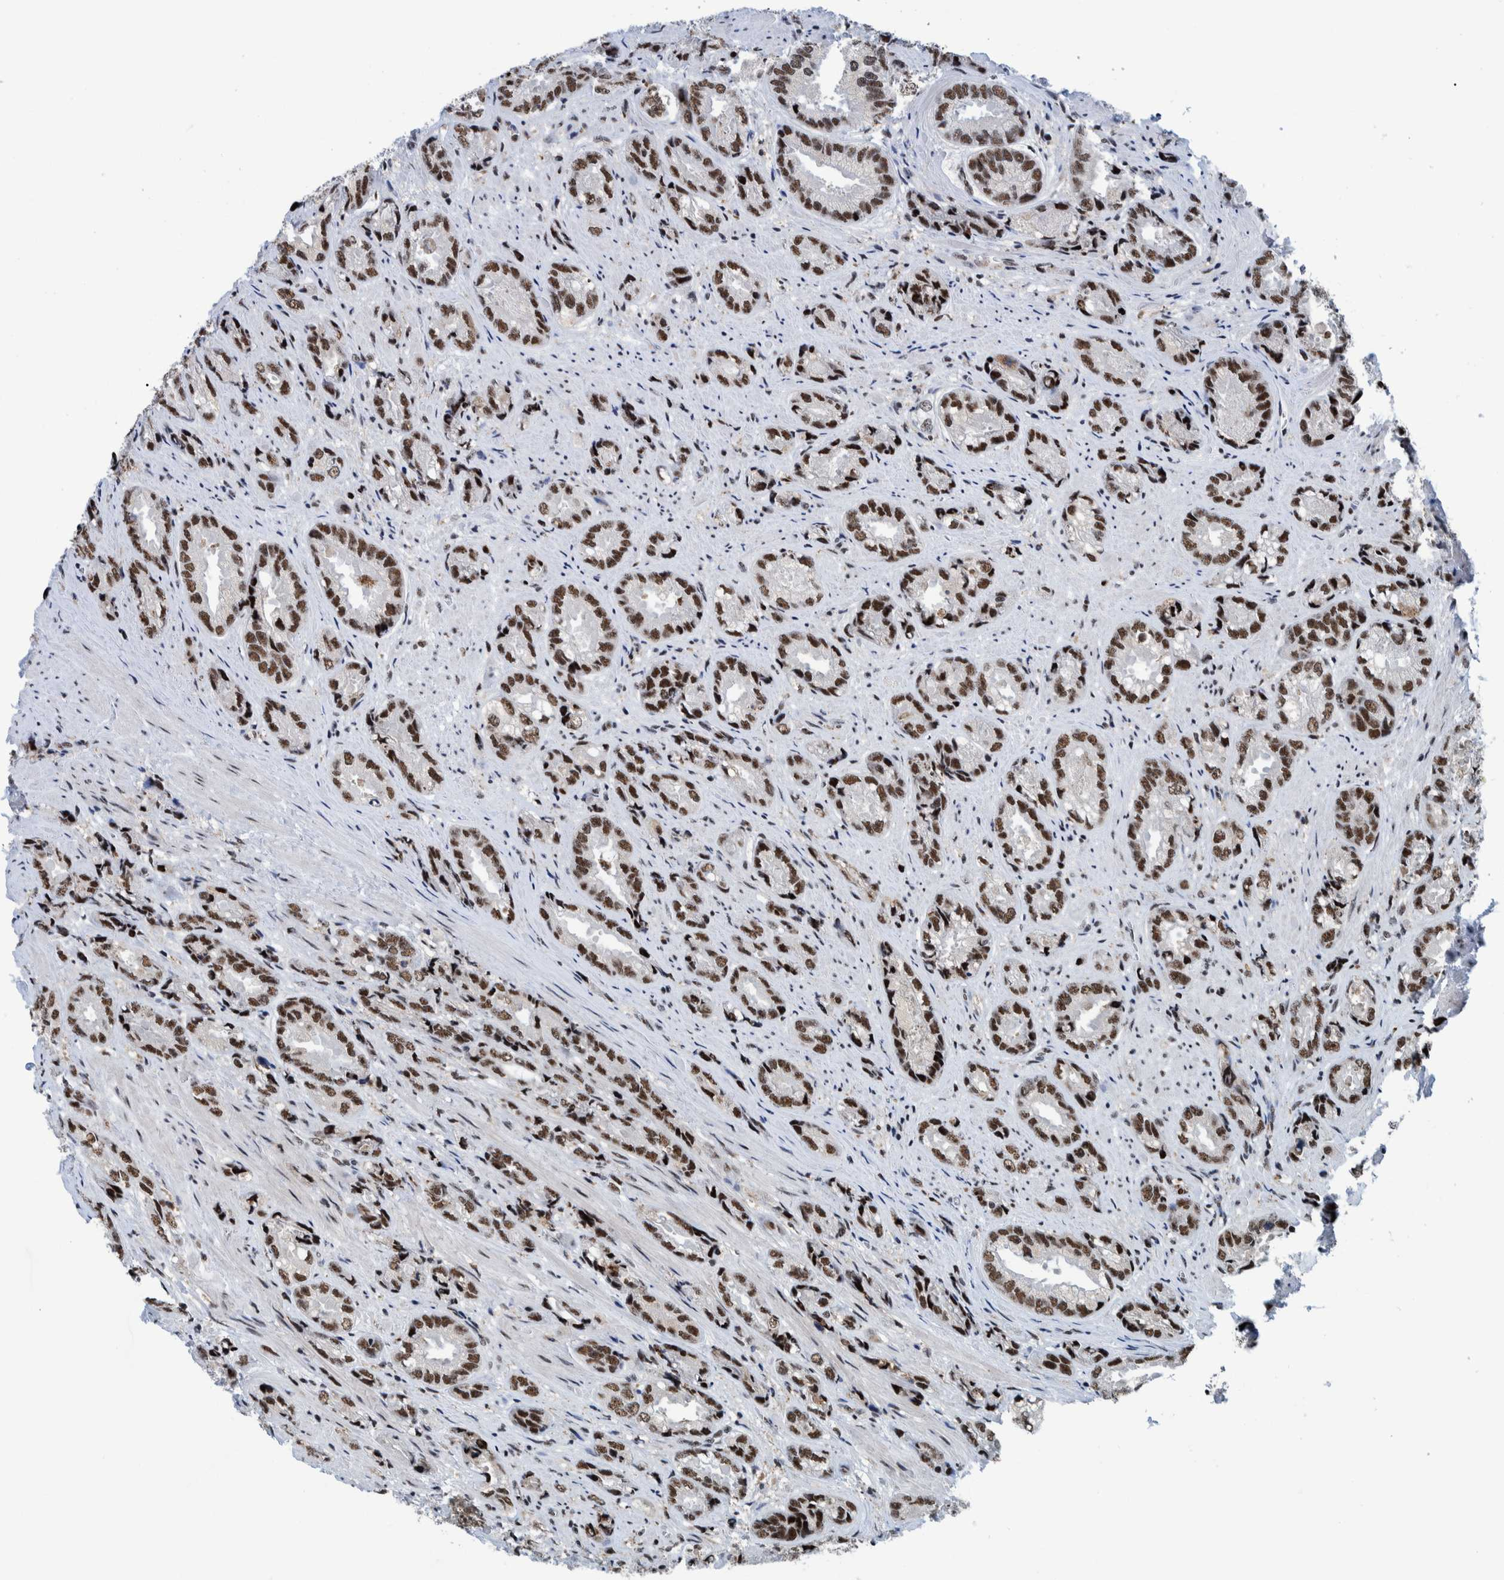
{"staining": {"intensity": "strong", "quantity": ">75%", "location": "nuclear"}, "tissue": "prostate cancer", "cell_type": "Tumor cells", "image_type": "cancer", "snomed": [{"axis": "morphology", "description": "Adenocarcinoma, High grade"}, {"axis": "topography", "description": "Prostate"}], "caption": "Protein positivity by immunohistochemistry (IHC) displays strong nuclear positivity in approximately >75% of tumor cells in high-grade adenocarcinoma (prostate).", "gene": "EFTUD2", "patient": {"sex": "male", "age": 61}}